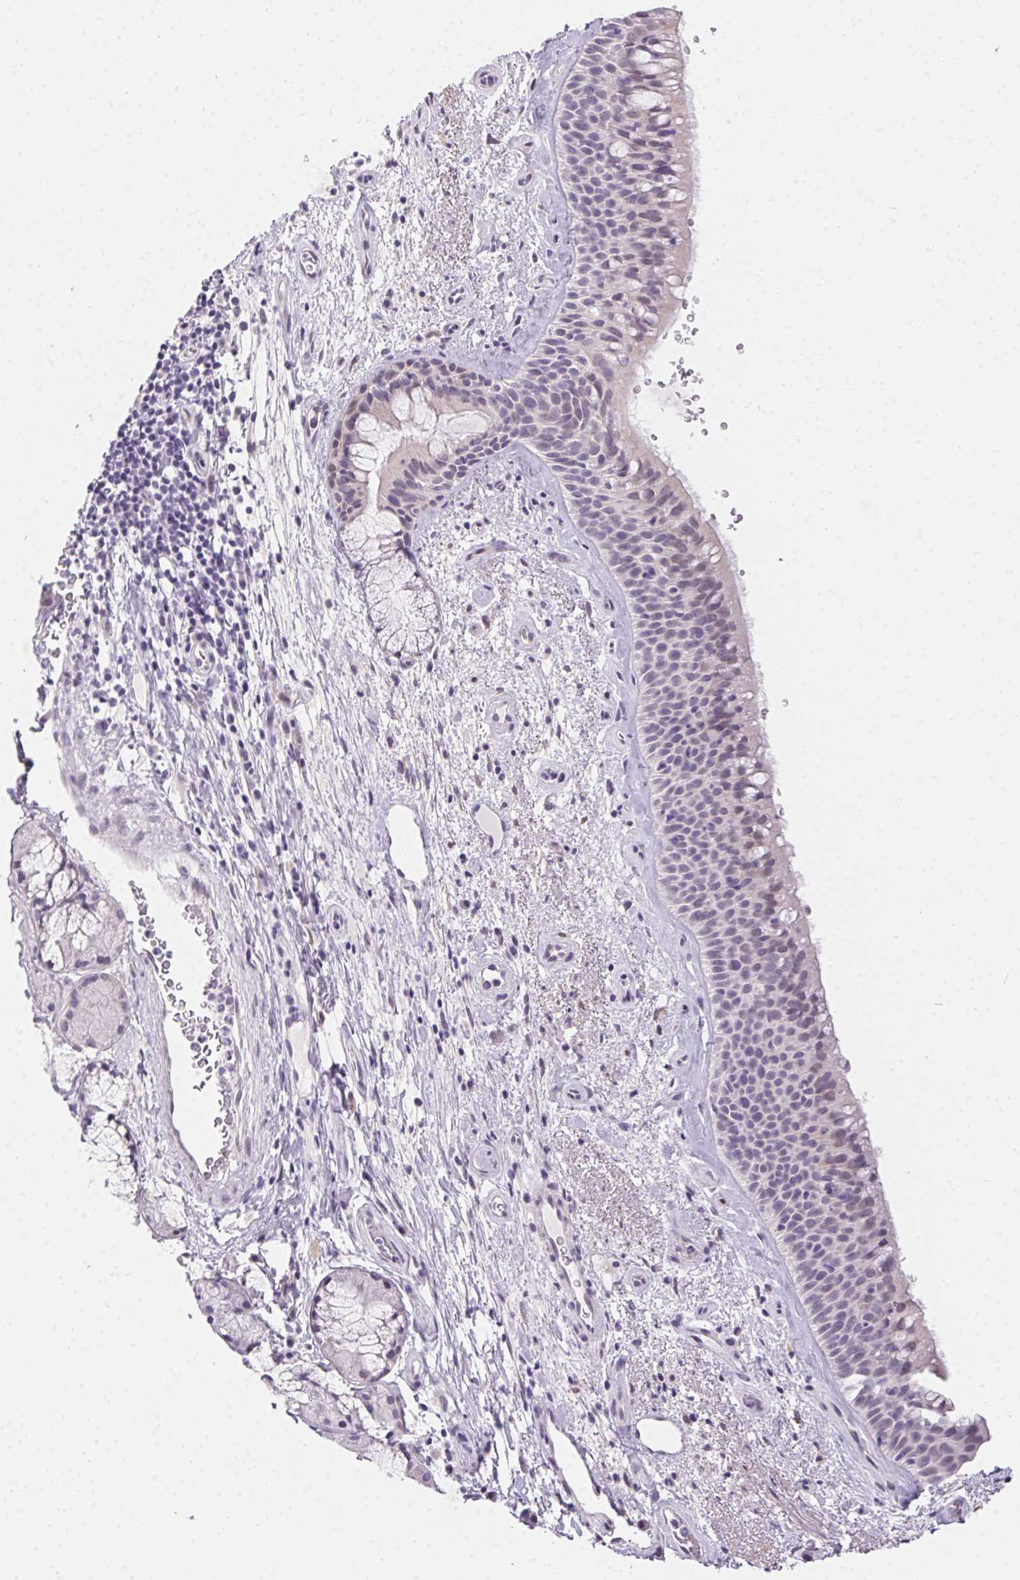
{"staining": {"intensity": "negative", "quantity": "none", "location": "none"}, "tissue": "bronchus", "cell_type": "Respiratory epithelial cells", "image_type": "normal", "snomed": [{"axis": "morphology", "description": "Normal tissue, NOS"}, {"axis": "topography", "description": "Bronchus"}], "caption": "Human bronchus stained for a protein using IHC shows no staining in respiratory epithelial cells.", "gene": "MORC1", "patient": {"sex": "male", "age": 48}}